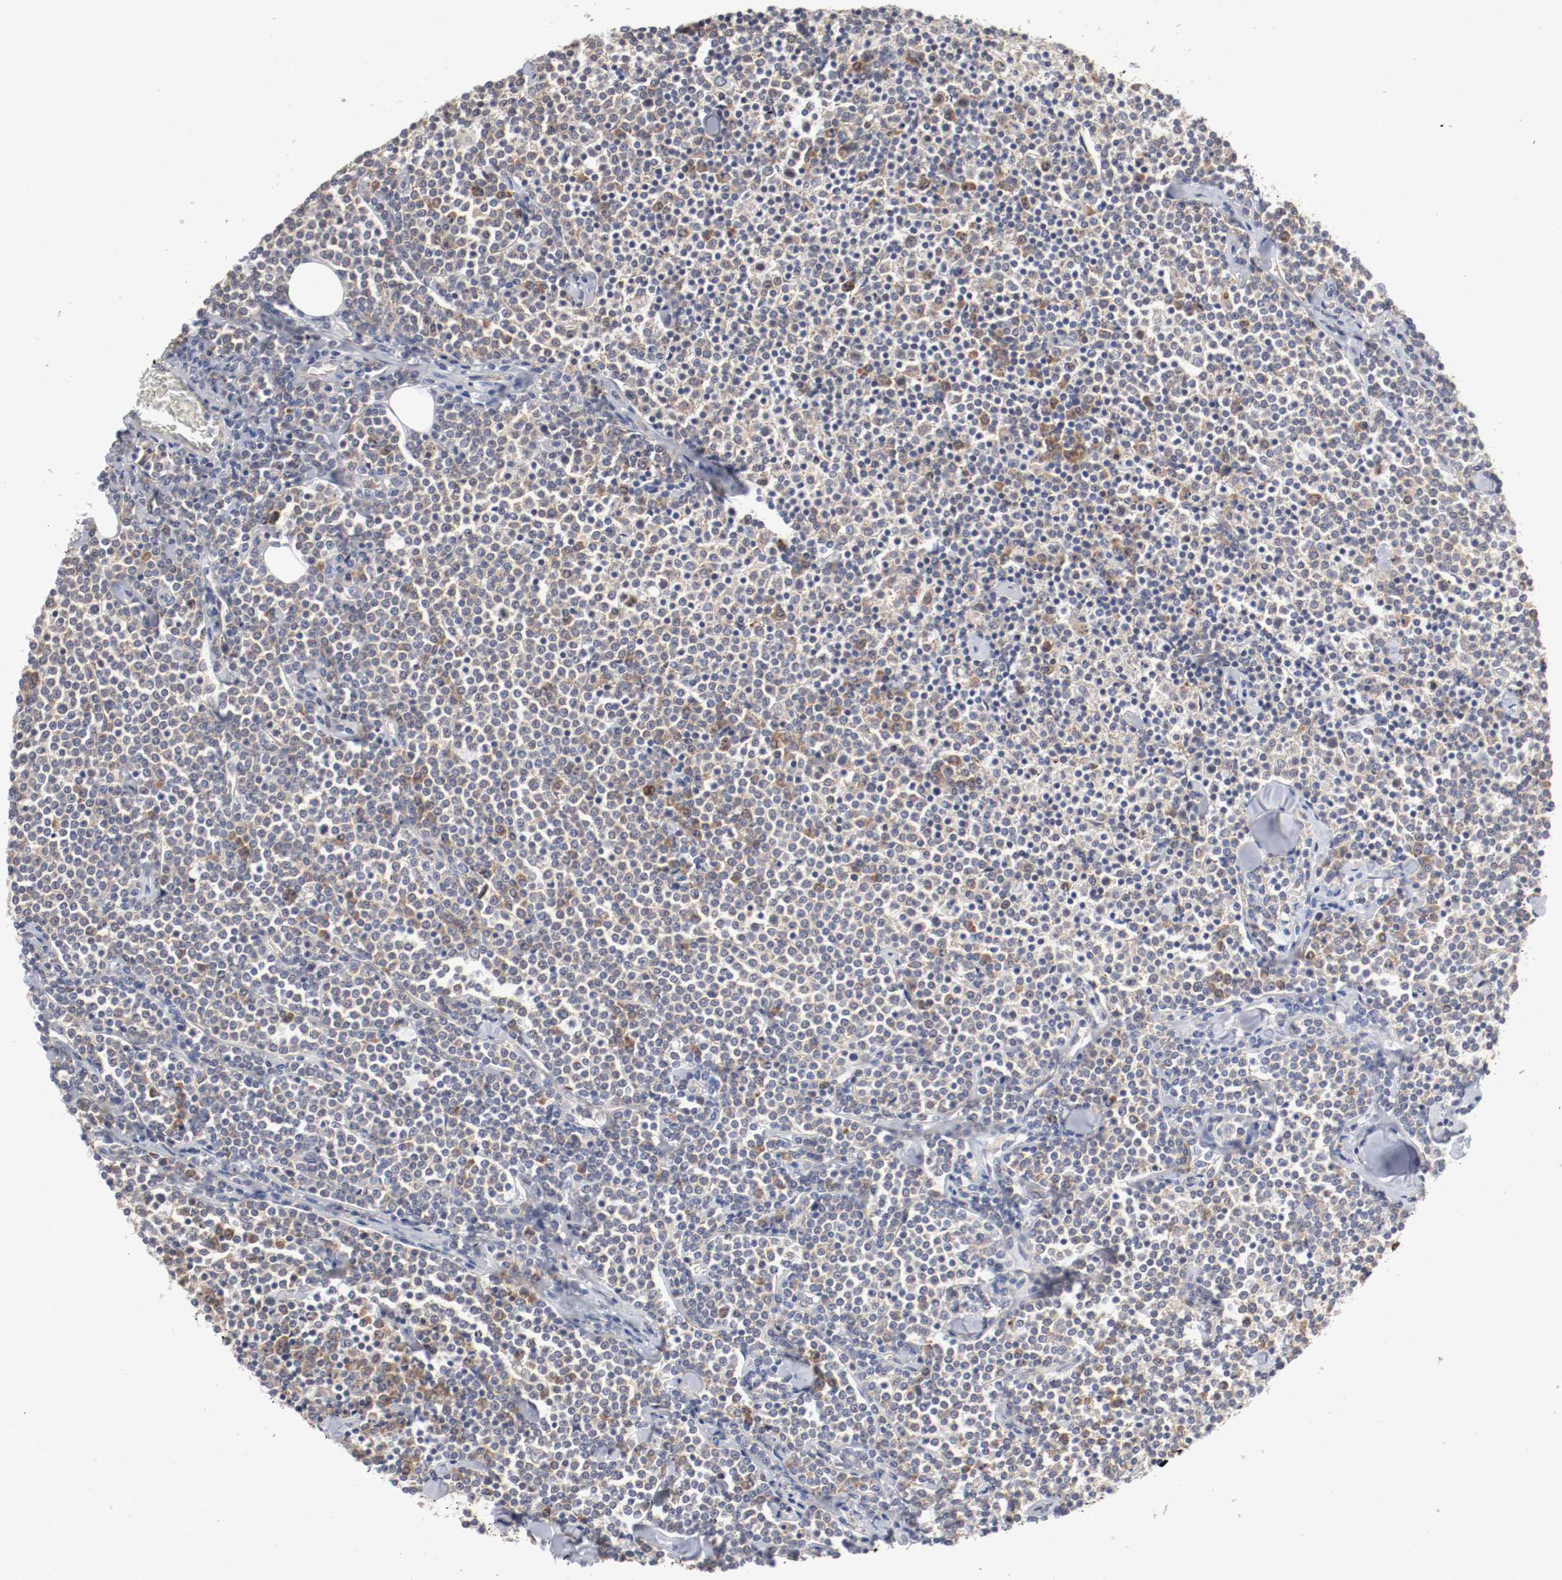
{"staining": {"intensity": "weak", "quantity": ">75%", "location": "cytoplasmic/membranous"}, "tissue": "lymphoma", "cell_type": "Tumor cells", "image_type": "cancer", "snomed": [{"axis": "morphology", "description": "Malignant lymphoma, non-Hodgkin's type, Low grade"}, {"axis": "topography", "description": "Soft tissue"}], "caption": "IHC image of neoplastic tissue: low-grade malignant lymphoma, non-Hodgkin's type stained using immunohistochemistry demonstrates low levels of weak protein expression localized specifically in the cytoplasmic/membranous of tumor cells, appearing as a cytoplasmic/membranous brown color.", "gene": "FKBP3", "patient": {"sex": "male", "age": 92}}